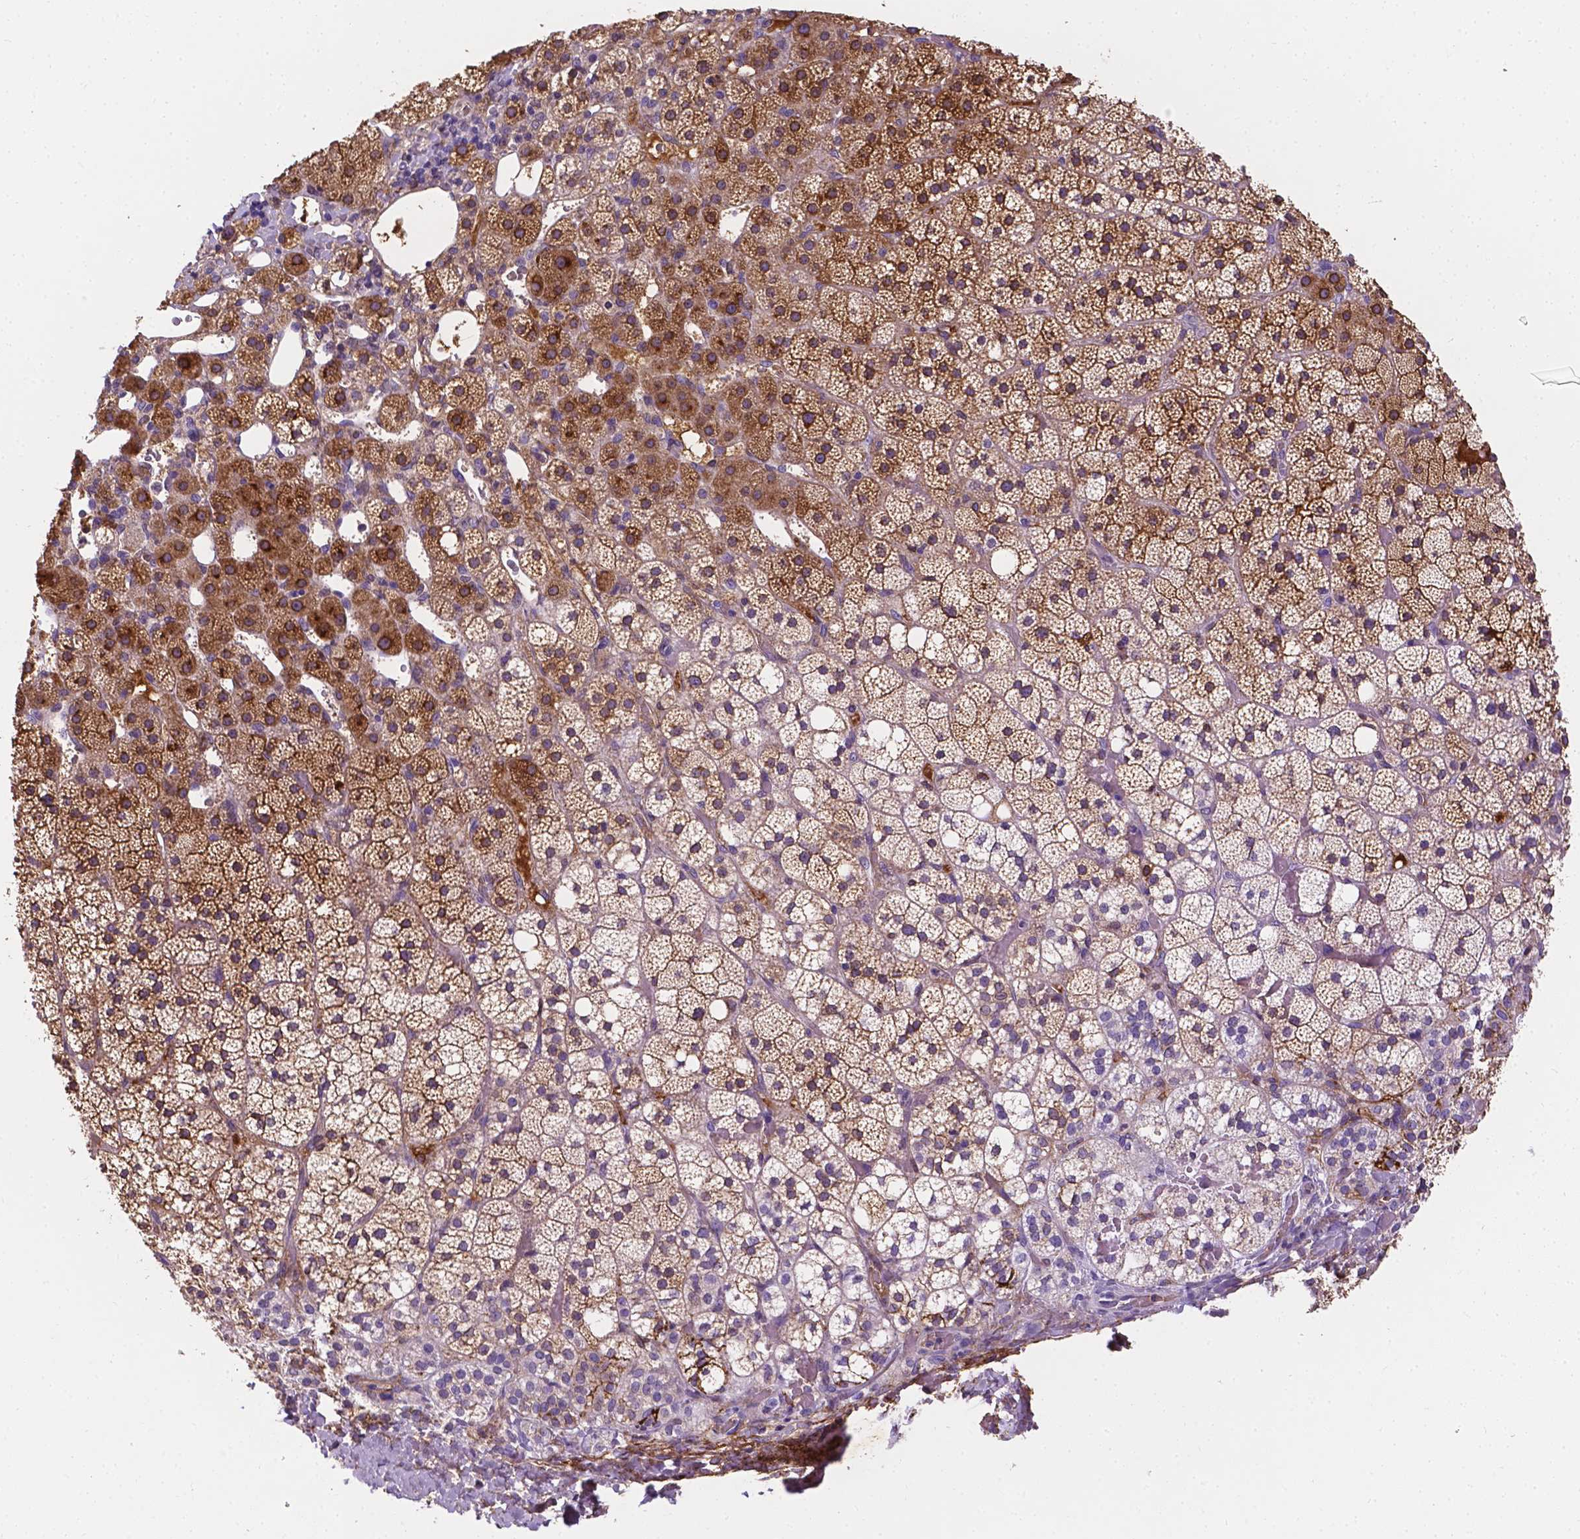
{"staining": {"intensity": "strong", "quantity": ">75%", "location": "cytoplasmic/membranous"}, "tissue": "adrenal gland", "cell_type": "Glandular cells", "image_type": "normal", "snomed": [{"axis": "morphology", "description": "Normal tissue, NOS"}, {"axis": "topography", "description": "Adrenal gland"}], "caption": "IHC staining of benign adrenal gland, which exhibits high levels of strong cytoplasmic/membranous staining in approximately >75% of glandular cells indicating strong cytoplasmic/membranous protein positivity. The staining was performed using DAB (brown) for protein detection and nuclei were counterstained in hematoxylin (blue).", "gene": "APOE", "patient": {"sex": "male", "age": 53}}